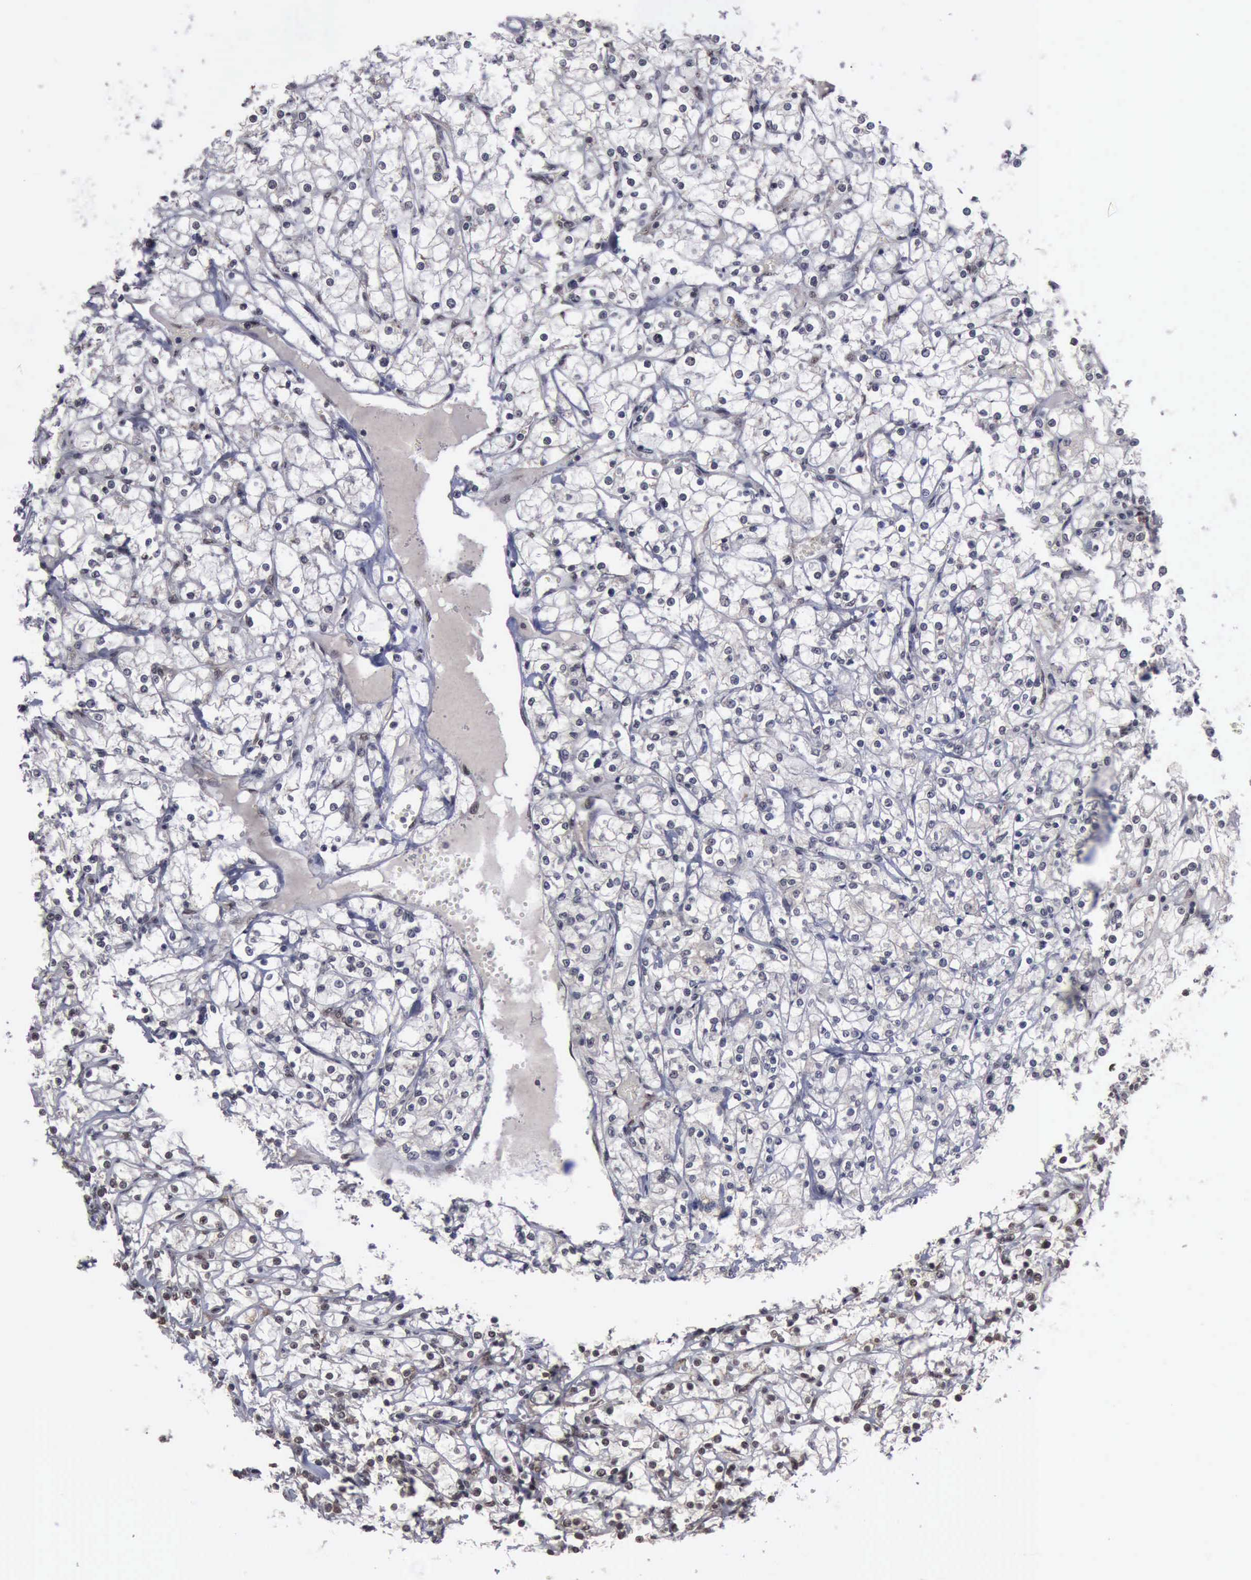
{"staining": {"intensity": "moderate", "quantity": "25%-75%", "location": "nuclear"}, "tissue": "renal cancer", "cell_type": "Tumor cells", "image_type": "cancer", "snomed": [{"axis": "morphology", "description": "Adenocarcinoma, NOS"}, {"axis": "topography", "description": "Kidney"}], "caption": "About 25%-75% of tumor cells in human adenocarcinoma (renal) demonstrate moderate nuclear protein expression as visualized by brown immunohistochemical staining.", "gene": "RTCB", "patient": {"sex": "female", "age": 73}}